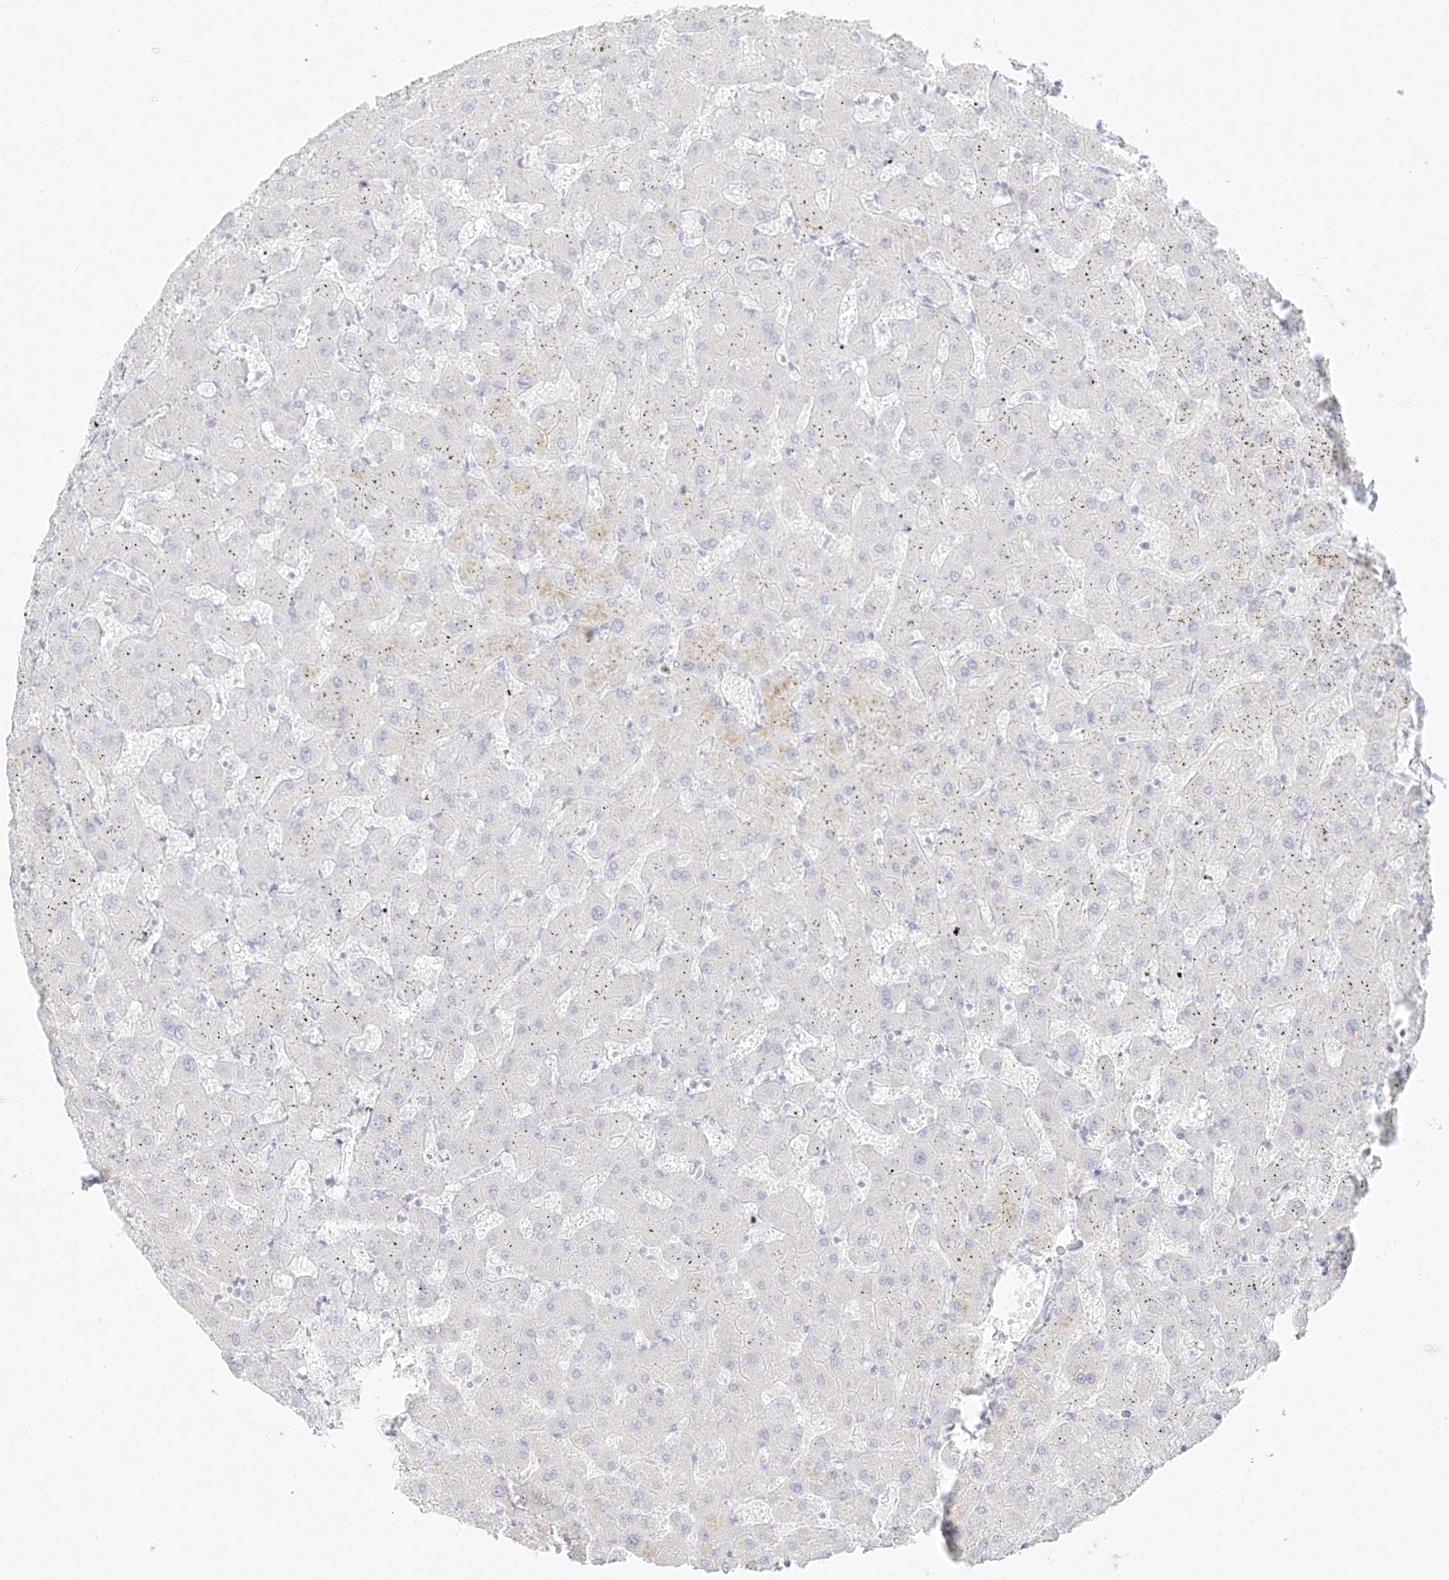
{"staining": {"intensity": "negative", "quantity": "none", "location": "none"}, "tissue": "liver", "cell_type": "Cholangiocytes", "image_type": "normal", "snomed": [{"axis": "morphology", "description": "Normal tissue, NOS"}, {"axis": "topography", "description": "Liver"}], "caption": "Micrograph shows no significant protein positivity in cholangiocytes of benign liver. (Immunohistochemistry, brightfield microscopy, high magnification).", "gene": "TGM4", "patient": {"sex": "female", "age": 63}}